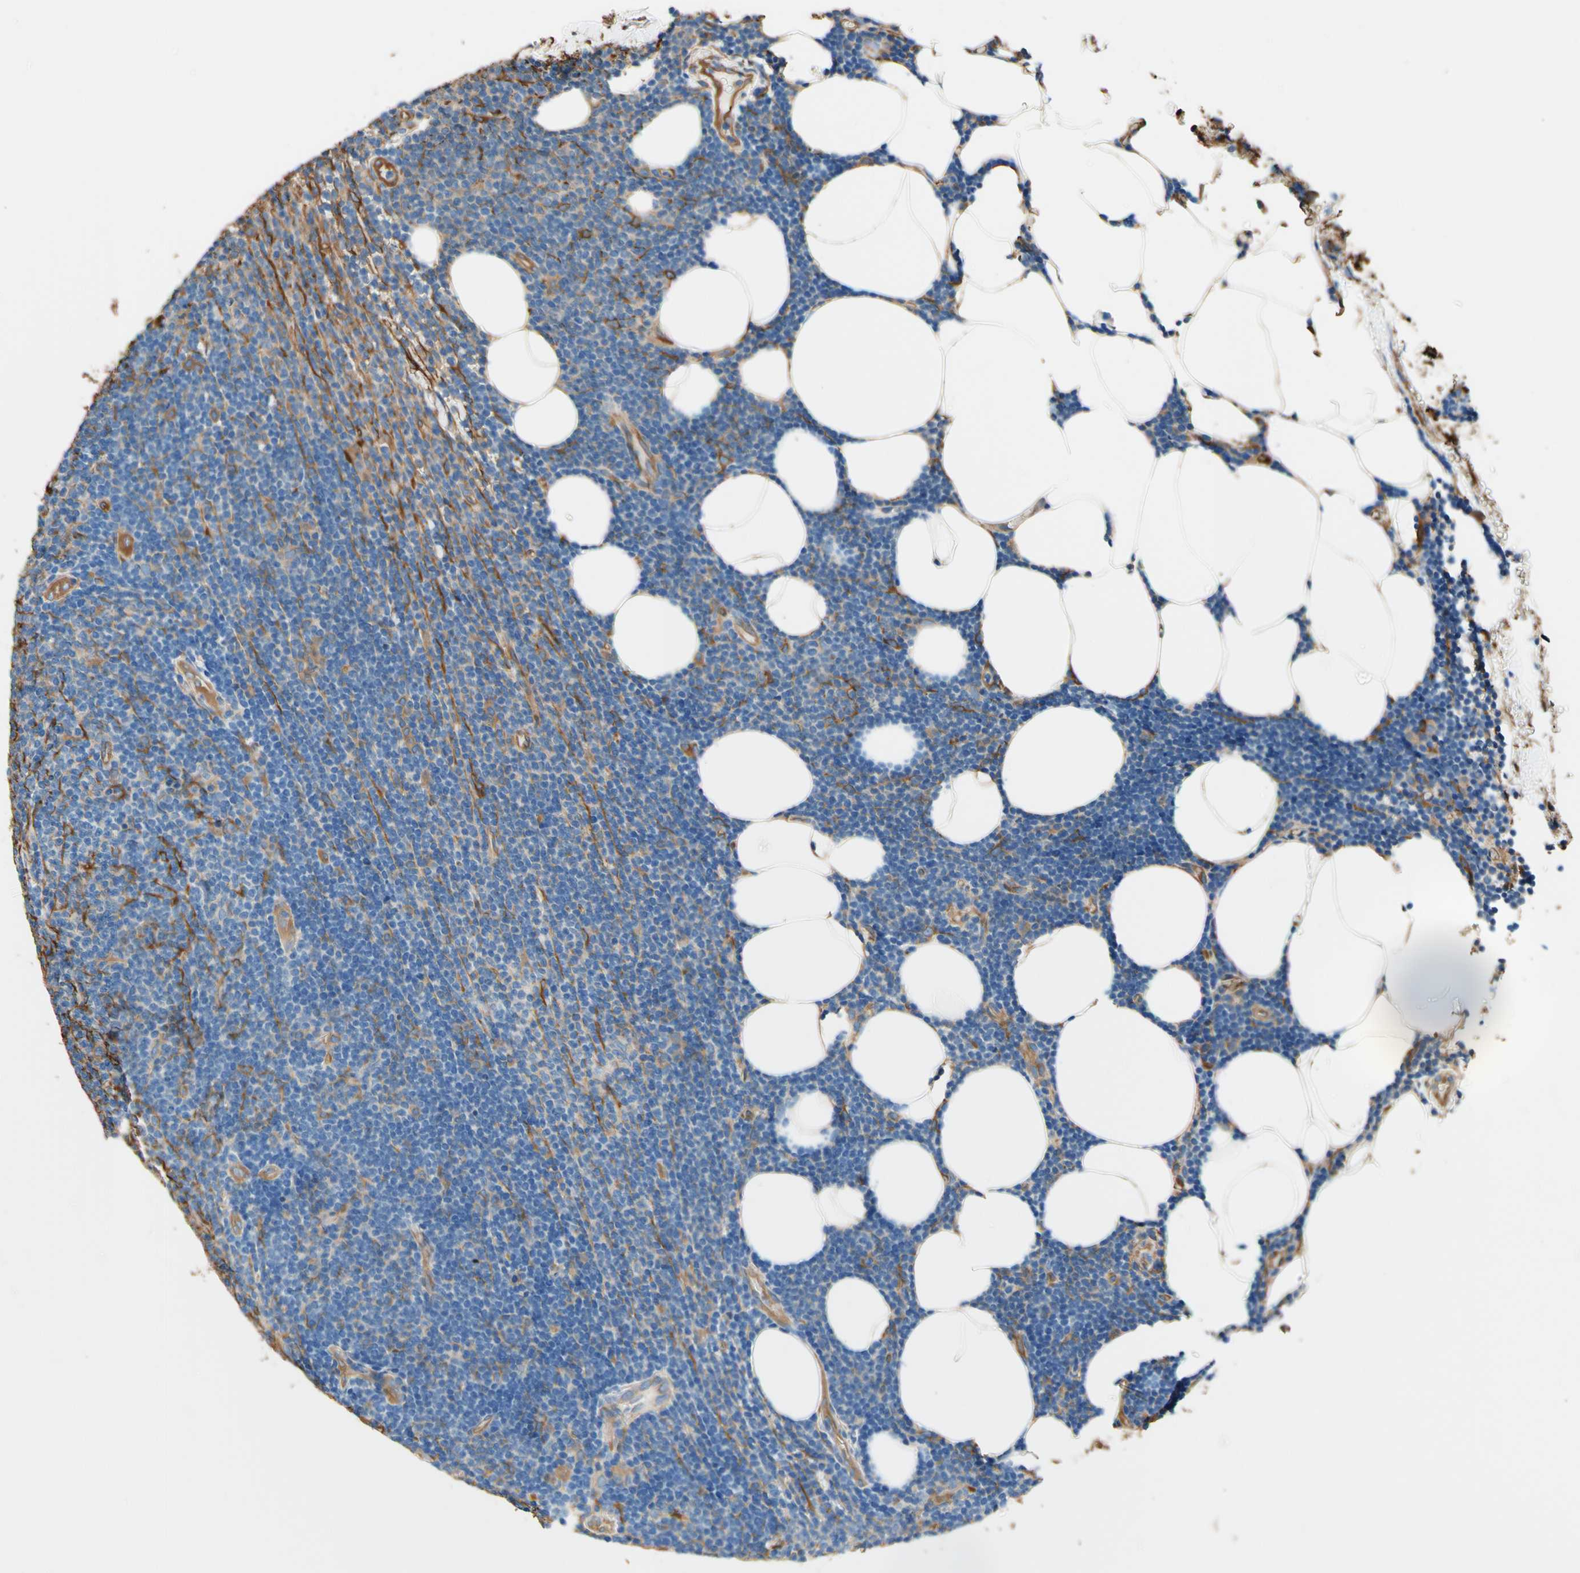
{"staining": {"intensity": "negative", "quantity": "none", "location": "none"}, "tissue": "lymphoma", "cell_type": "Tumor cells", "image_type": "cancer", "snomed": [{"axis": "morphology", "description": "Malignant lymphoma, non-Hodgkin's type, Low grade"}, {"axis": "topography", "description": "Lymph node"}], "caption": "Photomicrograph shows no significant protein positivity in tumor cells of lymphoma.", "gene": "DPYSL3", "patient": {"sex": "male", "age": 66}}